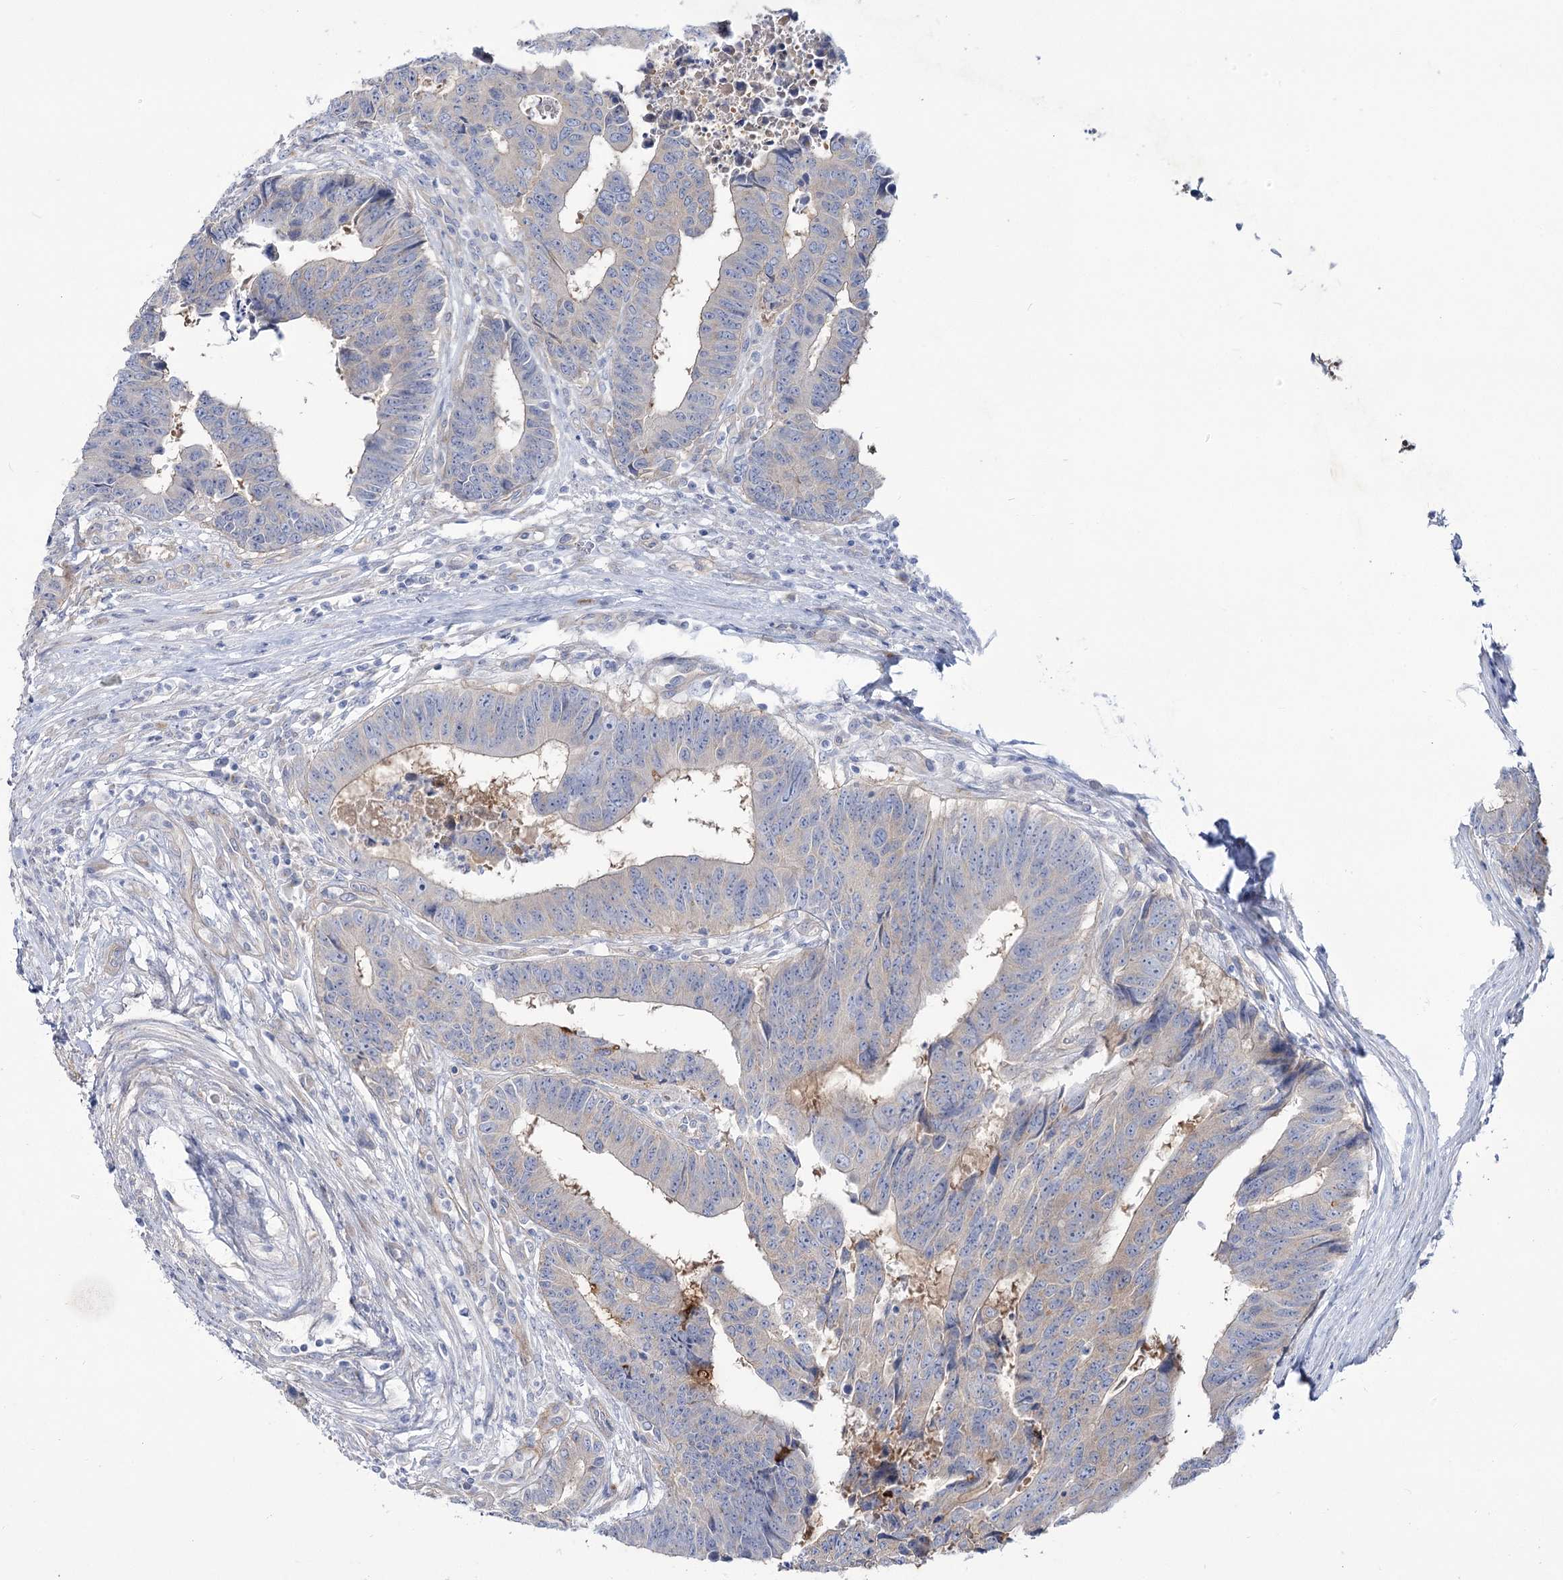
{"staining": {"intensity": "negative", "quantity": "none", "location": "none"}, "tissue": "colorectal cancer", "cell_type": "Tumor cells", "image_type": "cancer", "snomed": [{"axis": "morphology", "description": "Adenocarcinoma, NOS"}, {"axis": "topography", "description": "Rectum"}], "caption": "Colorectal adenocarcinoma was stained to show a protein in brown. There is no significant positivity in tumor cells.", "gene": "SUOX", "patient": {"sex": "male", "age": 84}}